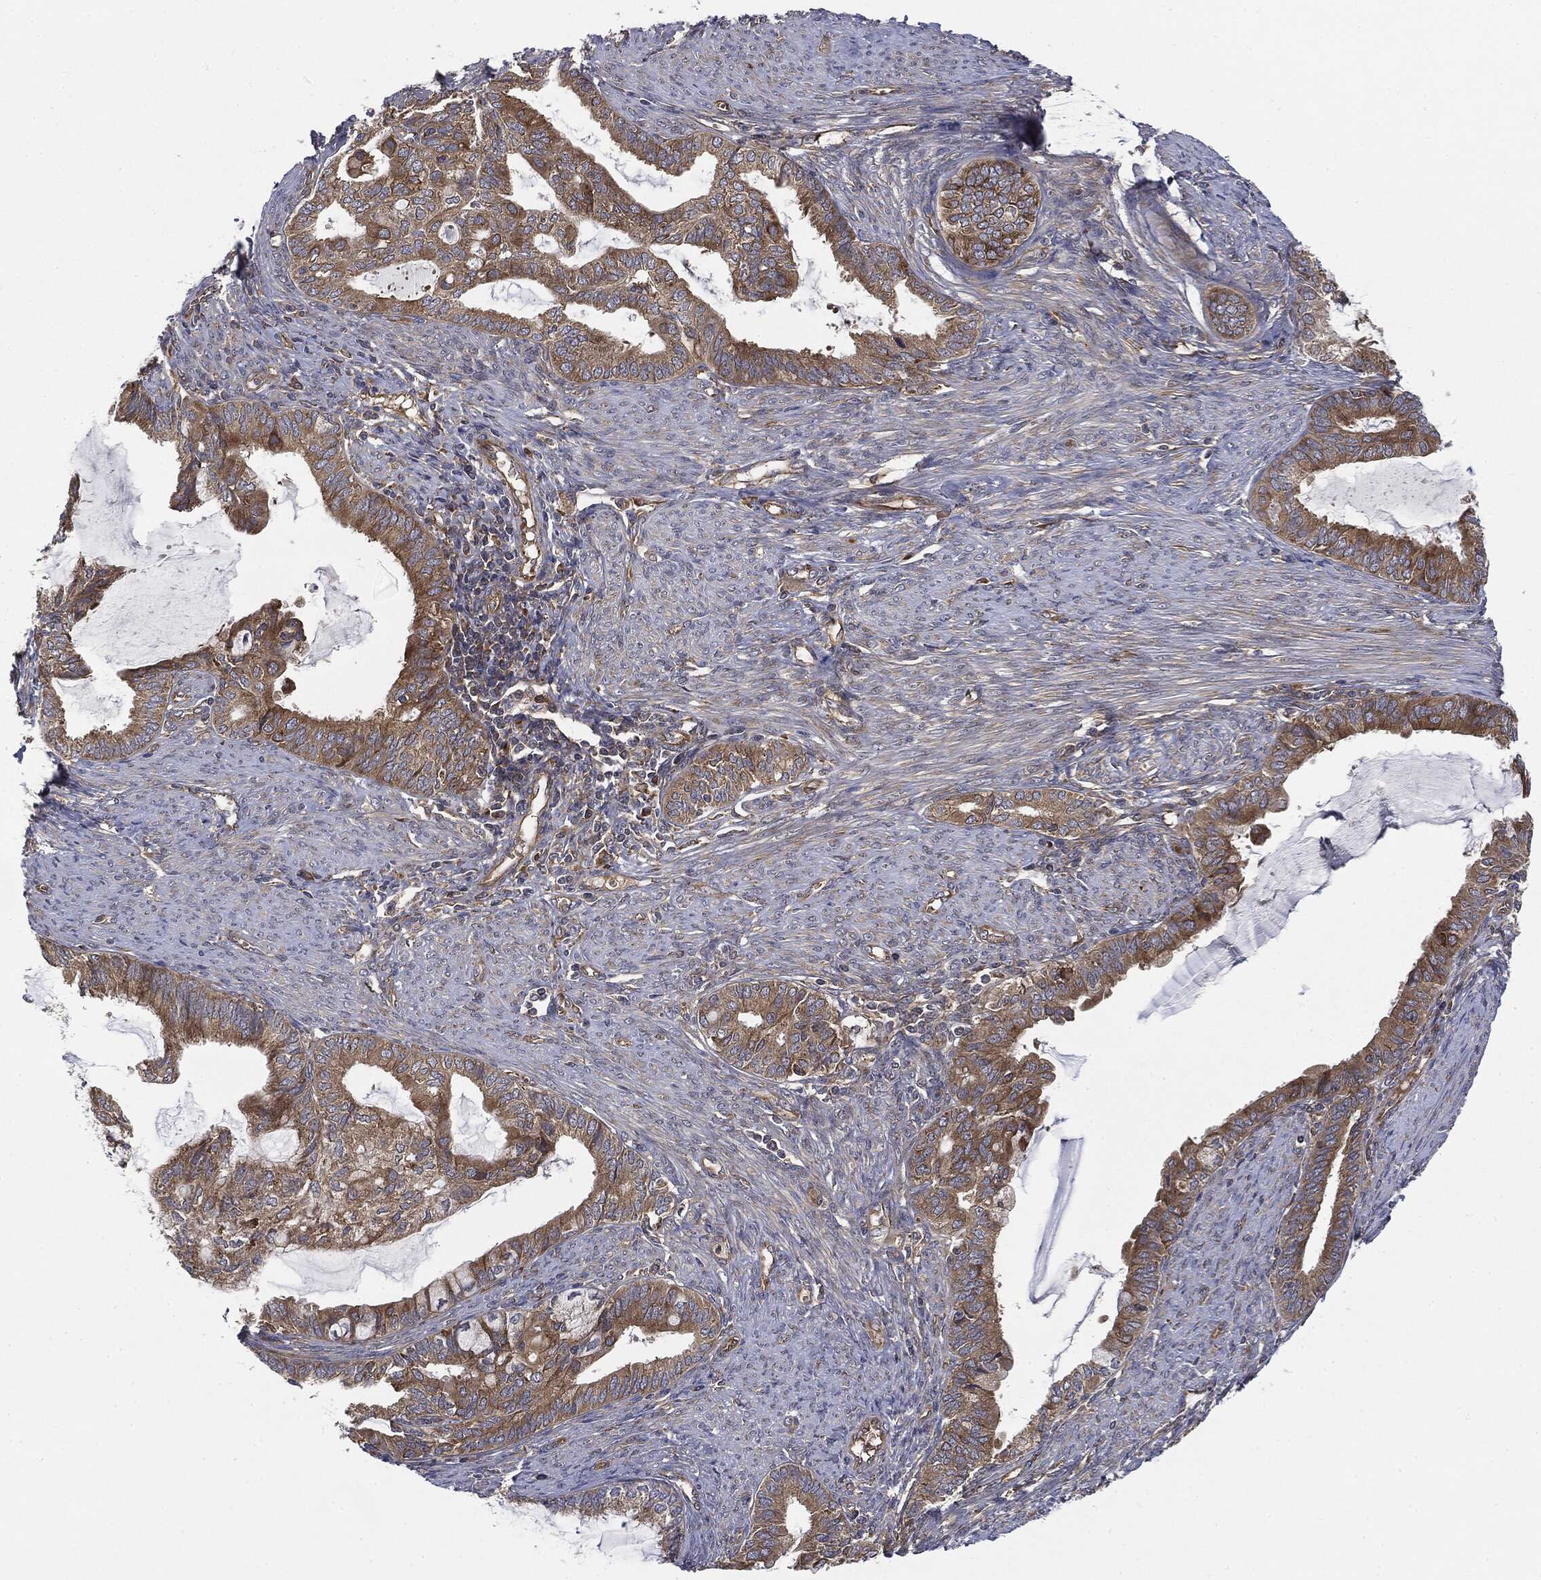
{"staining": {"intensity": "moderate", "quantity": "25%-75%", "location": "cytoplasmic/membranous"}, "tissue": "endometrial cancer", "cell_type": "Tumor cells", "image_type": "cancer", "snomed": [{"axis": "morphology", "description": "Adenocarcinoma, NOS"}, {"axis": "topography", "description": "Endometrium"}], "caption": "Immunohistochemical staining of adenocarcinoma (endometrial) exhibits moderate cytoplasmic/membranous protein positivity in approximately 25%-75% of tumor cells.", "gene": "EIF2AK2", "patient": {"sex": "female", "age": 86}}